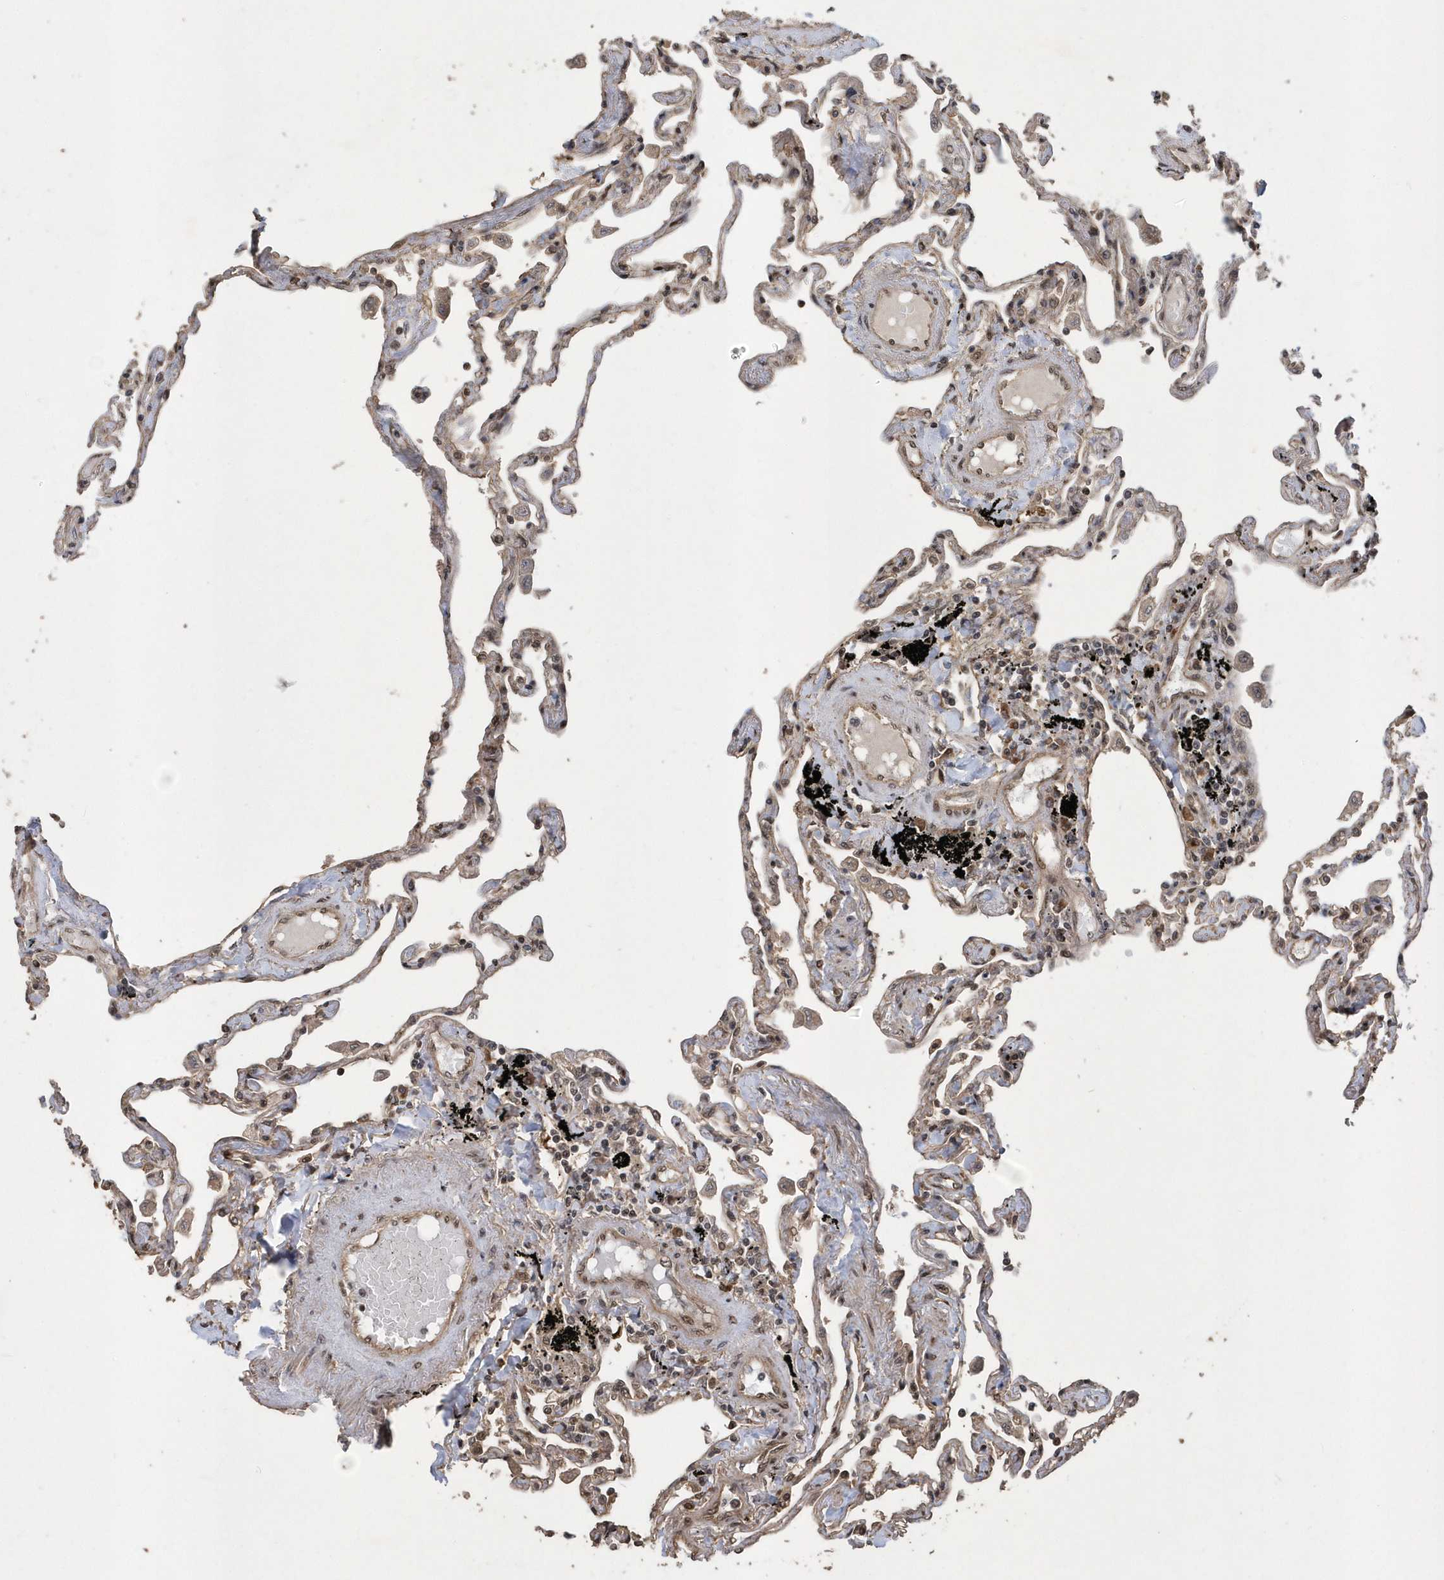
{"staining": {"intensity": "moderate", "quantity": "25%-75%", "location": "cytoplasmic/membranous,nuclear"}, "tissue": "lung", "cell_type": "Alveolar cells", "image_type": "normal", "snomed": [{"axis": "morphology", "description": "Normal tissue, NOS"}, {"axis": "topography", "description": "Lung"}], "caption": "IHC (DAB (3,3'-diaminobenzidine)) staining of unremarkable lung exhibits moderate cytoplasmic/membranous,nuclear protein staining in approximately 25%-75% of alveolar cells. (Stains: DAB in brown, nuclei in blue, Microscopy: brightfield microscopy at high magnification).", "gene": "INTS12", "patient": {"sex": "female", "age": 67}}